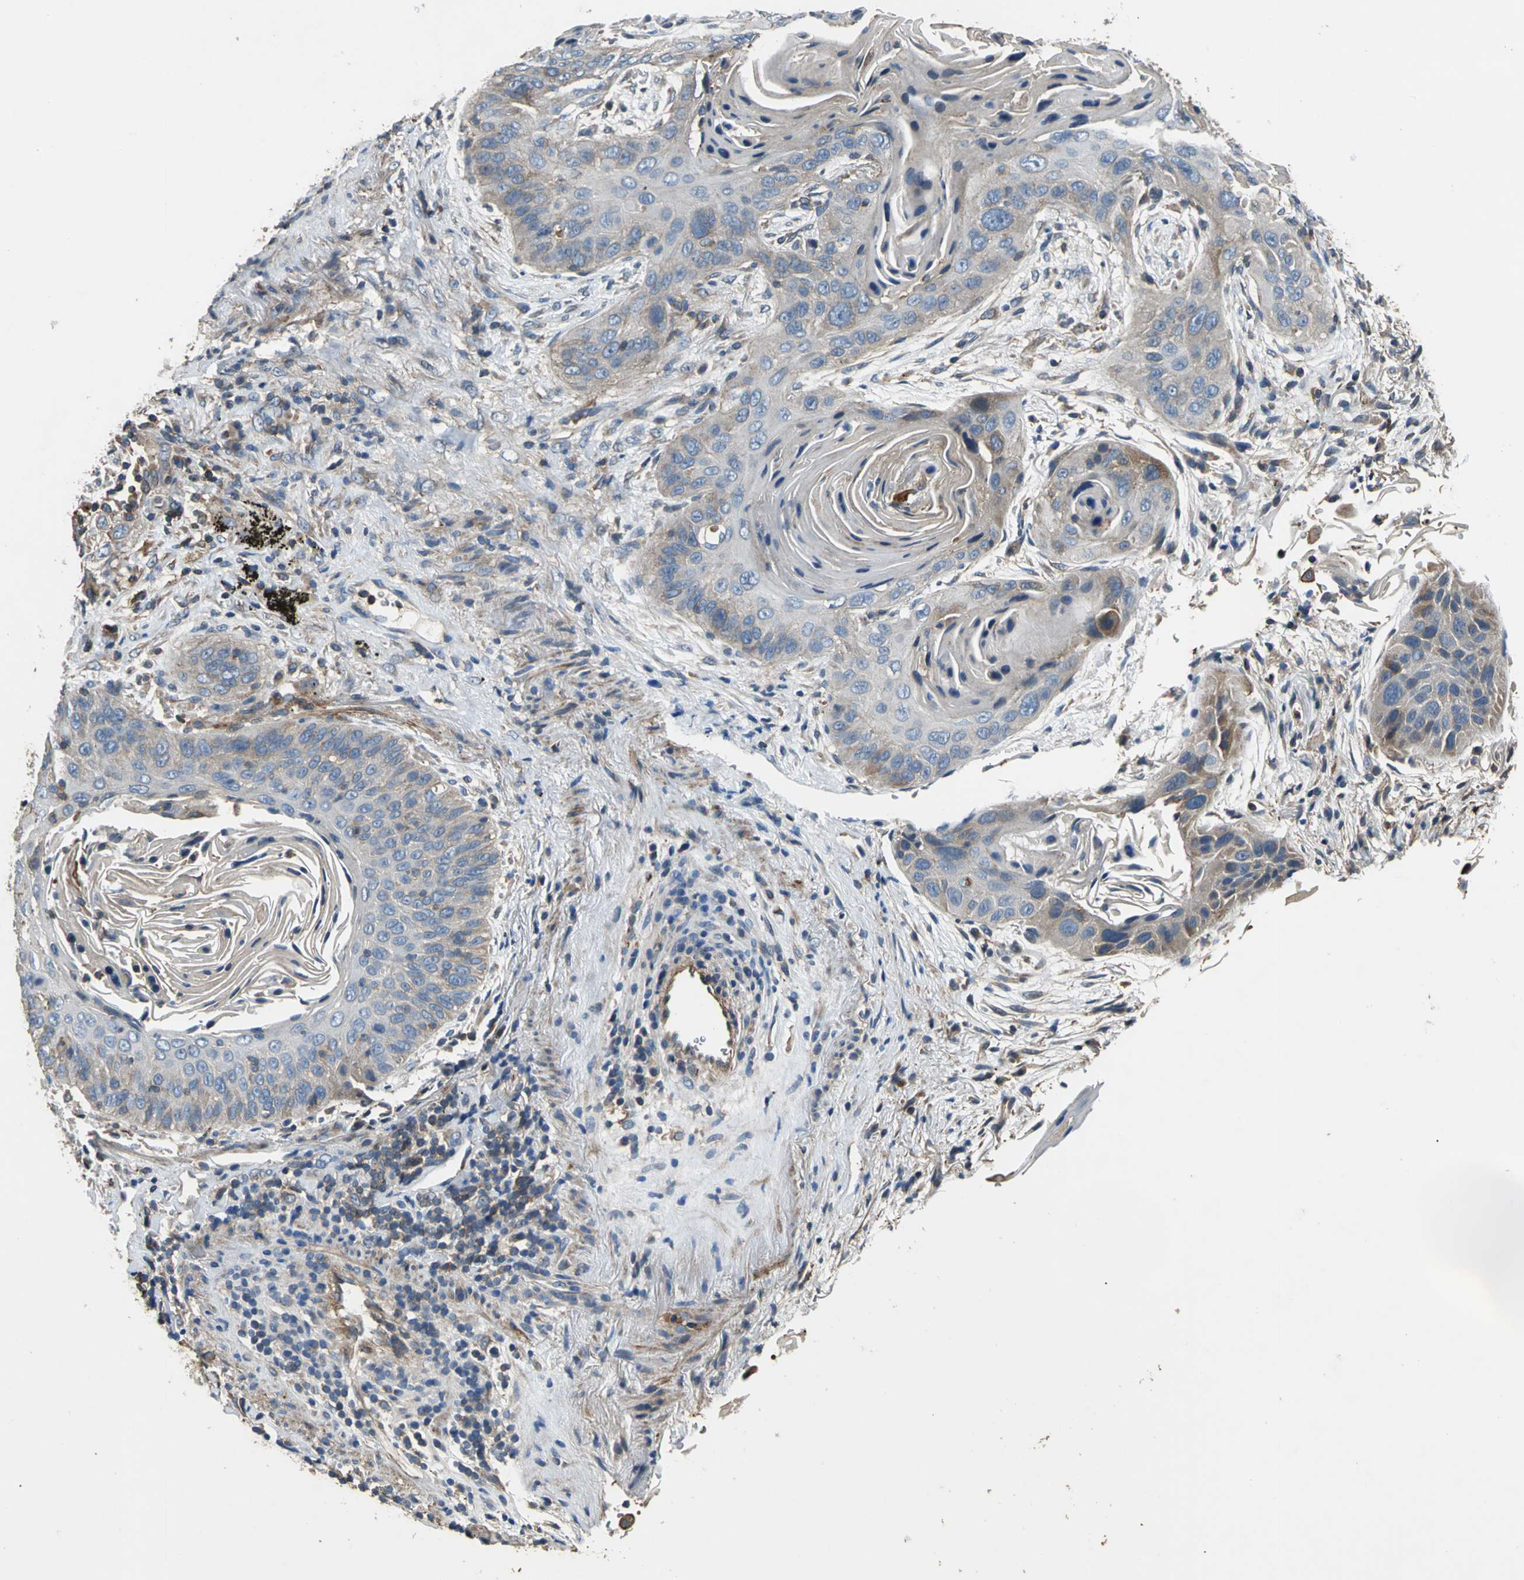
{"staining": {"intensity": "moderate", "quantity": "<25%", "location": "cytoplasmic/membranous"}, "tissue": "lung cancer", "cell_type": "Tumor cells", "image_type": "cancer", "snomed": [{"axis": "morphology", "description": "Squamous cell carcinoma, NOS"}, {"axis": "topography", "description": "Lung"}], "caption": "Protein staining displays moderate cytoplasmic/membranous staining in about <25% of tumor cells in lung squamous cell carcinoma.", "gene": "PARVA", "patient": {"sex": "female", "age": 67}}